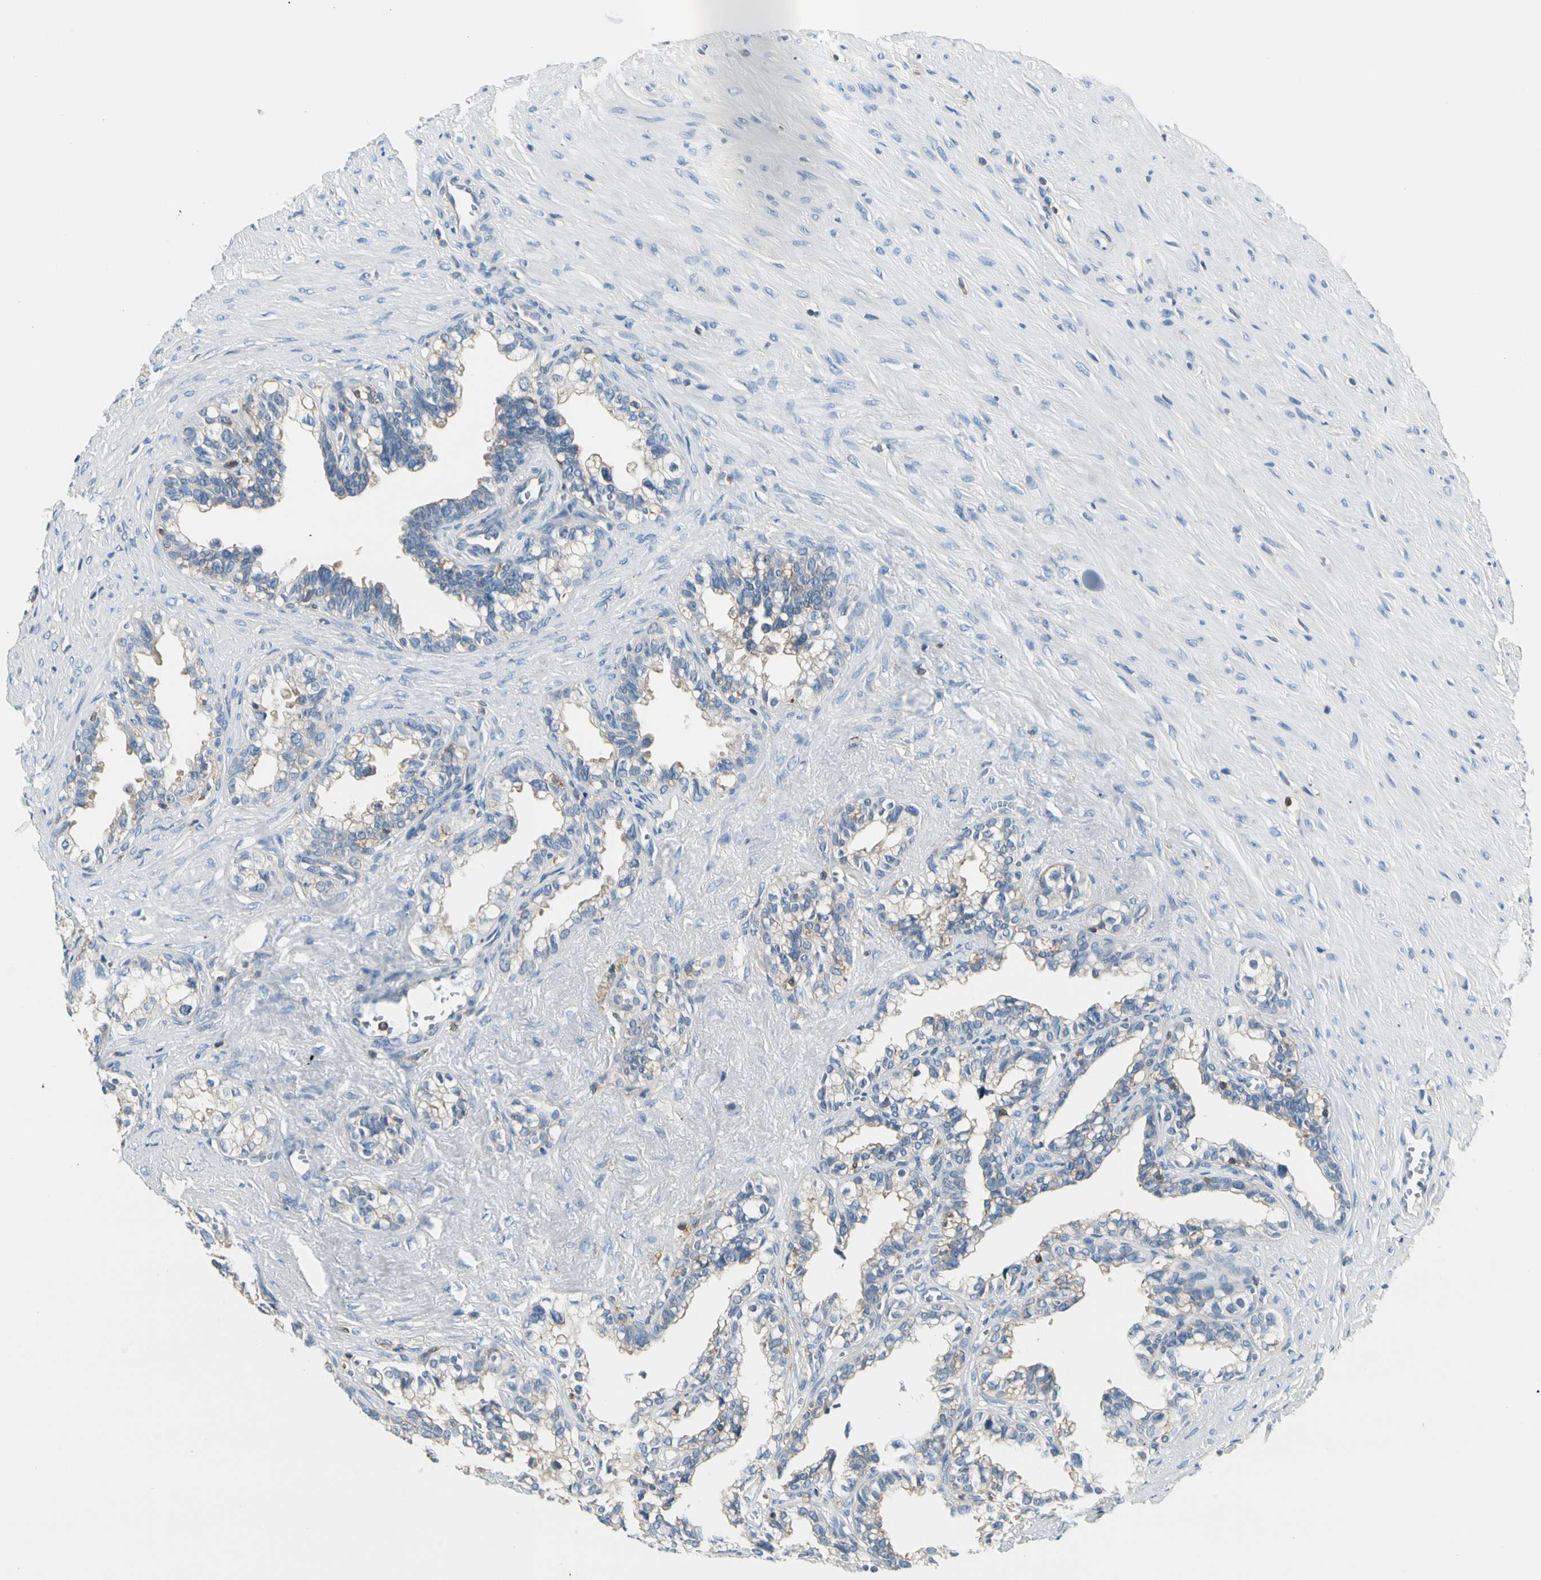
{"staining": {"intensity": "weak", "quantity": "25%-75%", "location": "cytoplasmic/membranous"}, "tissue": "seminal vesicle", "cell_type": "Glandular cells", "image_type": "normal", "snomed": [{"axis": "morphology", "description": "Normal tissue, NOS"}, {"axis": "topography", "description": "Seminal veicle"}], "caption": "Approximately 25%-75% of glandular cells in normal human seminal vesicle show weak cytoplasmic/membranous protein positivity as visualized by brown immunohistochemical staining.", "gene": "CAPZA2", "patient": {"sex": "male", "age": 60}}